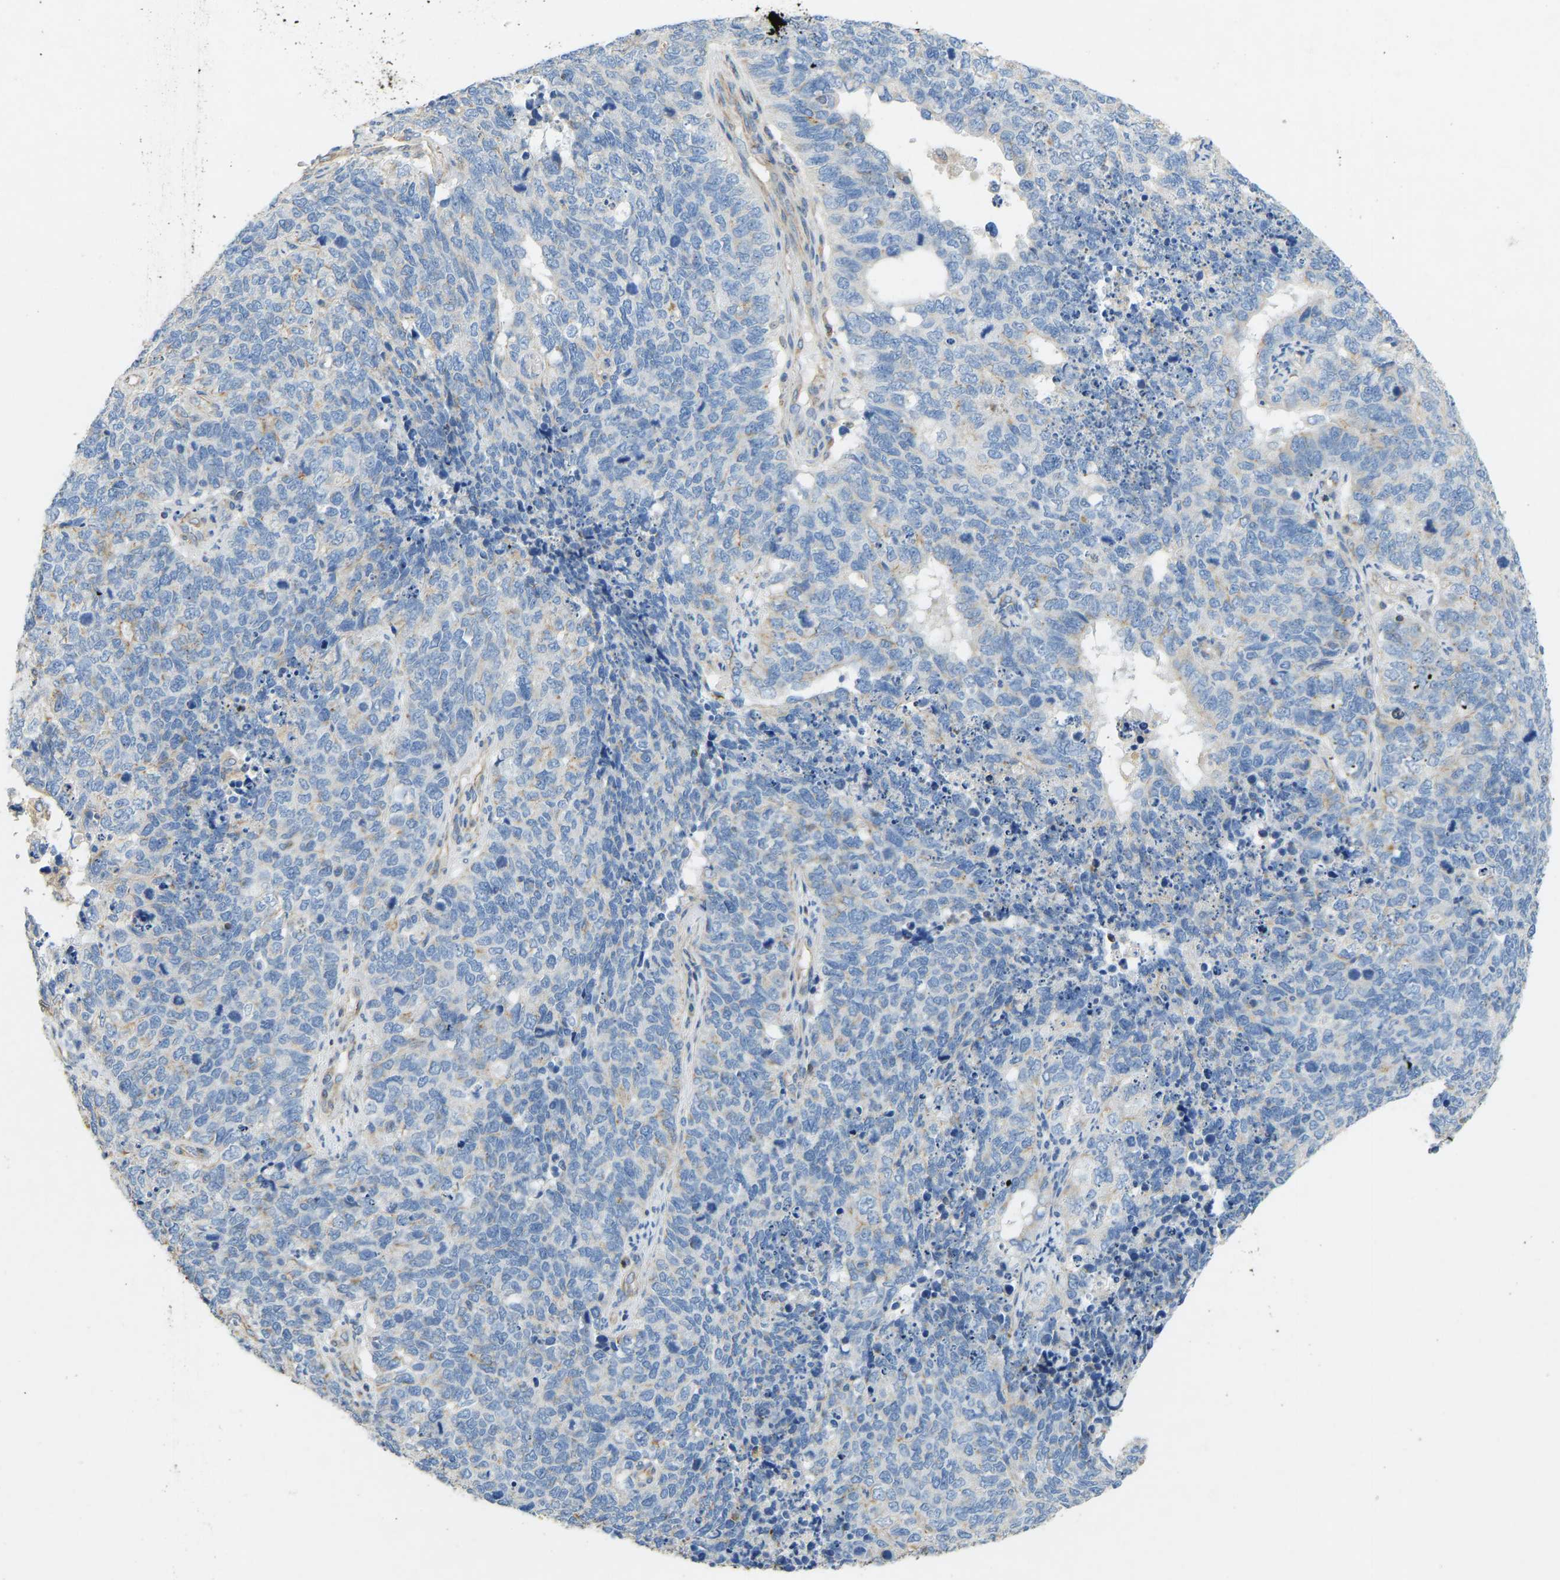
{"staining": {"intensity": "negative", "quantity": "none", "location": "none"}, "tissue": "cervical cancer", "cell_type": "Tumor cells", "image_type": "cancer", "snomed": [{"axis": "morphology", "description": "Squamous cell carcinoma, NOS"}, {"axis": "topography", "description": "Cervix"}], "caption": "Tumor cells are negative for protein expression in human cervical squamous cell carcinoma.", "gene": "TECTA", "patient": {"sex": "female", "age": 63}}